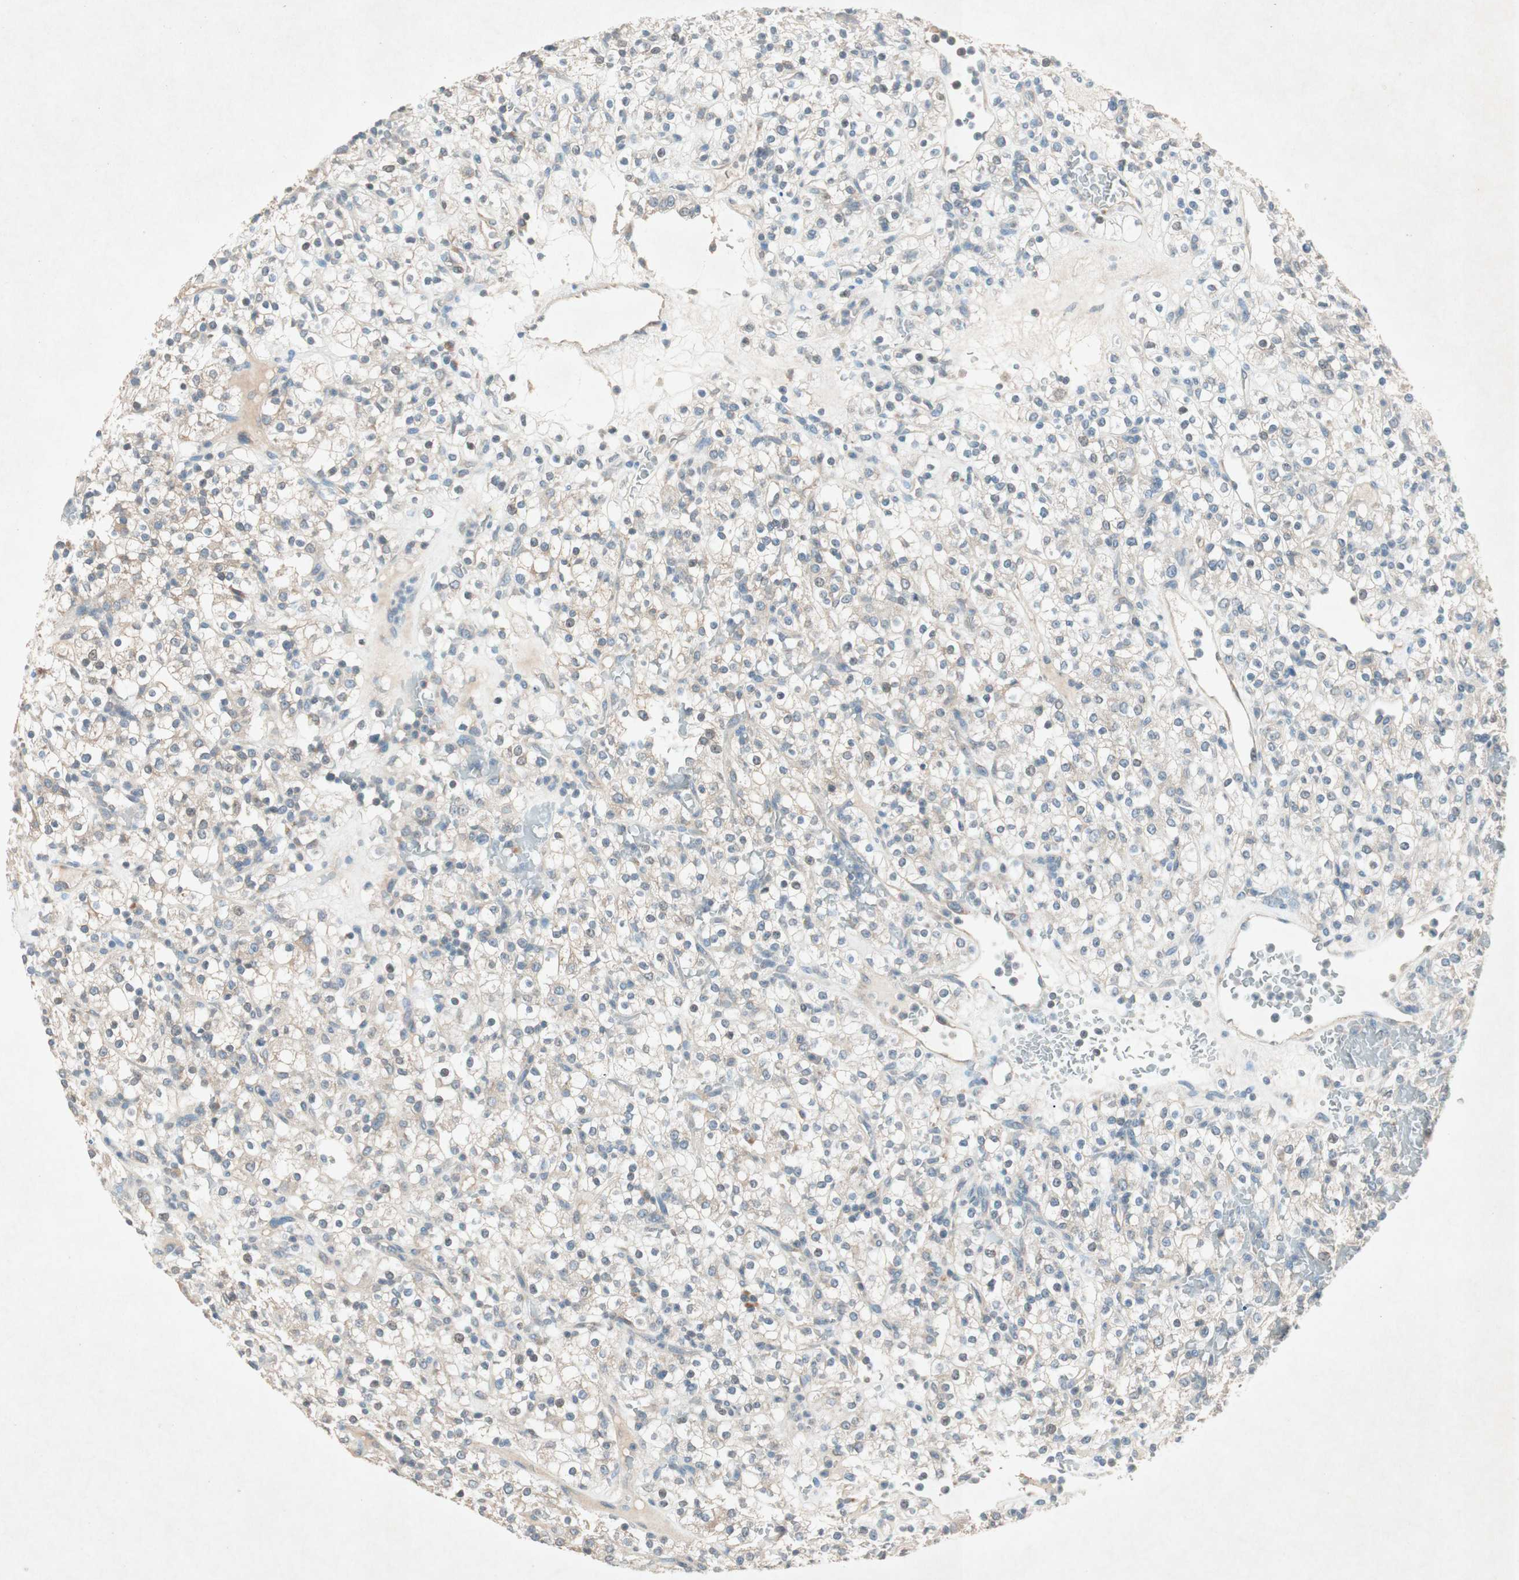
{"staining": {"intensity": "negative", "quantity": "none", "location": "none"}, "tissue": "renal cancer", "cell_type": "Tumor cells", "image_type": "cancer", "snomed": [{"axis": "morphology", "description": "Normal tissue, NOS"}, {"axis": "morphology", "description": "Adenocarcinoma, NOS"}, {"axis": "topography", "description": "Kidney"}], "caption": "IHC photomicrograph of adenocarcinoma (renal) stained for a protein (brown), which displays no expression in tumor cells.", "gene": "NKAIN1", "patient": {"sex": "female", "age": 72}}